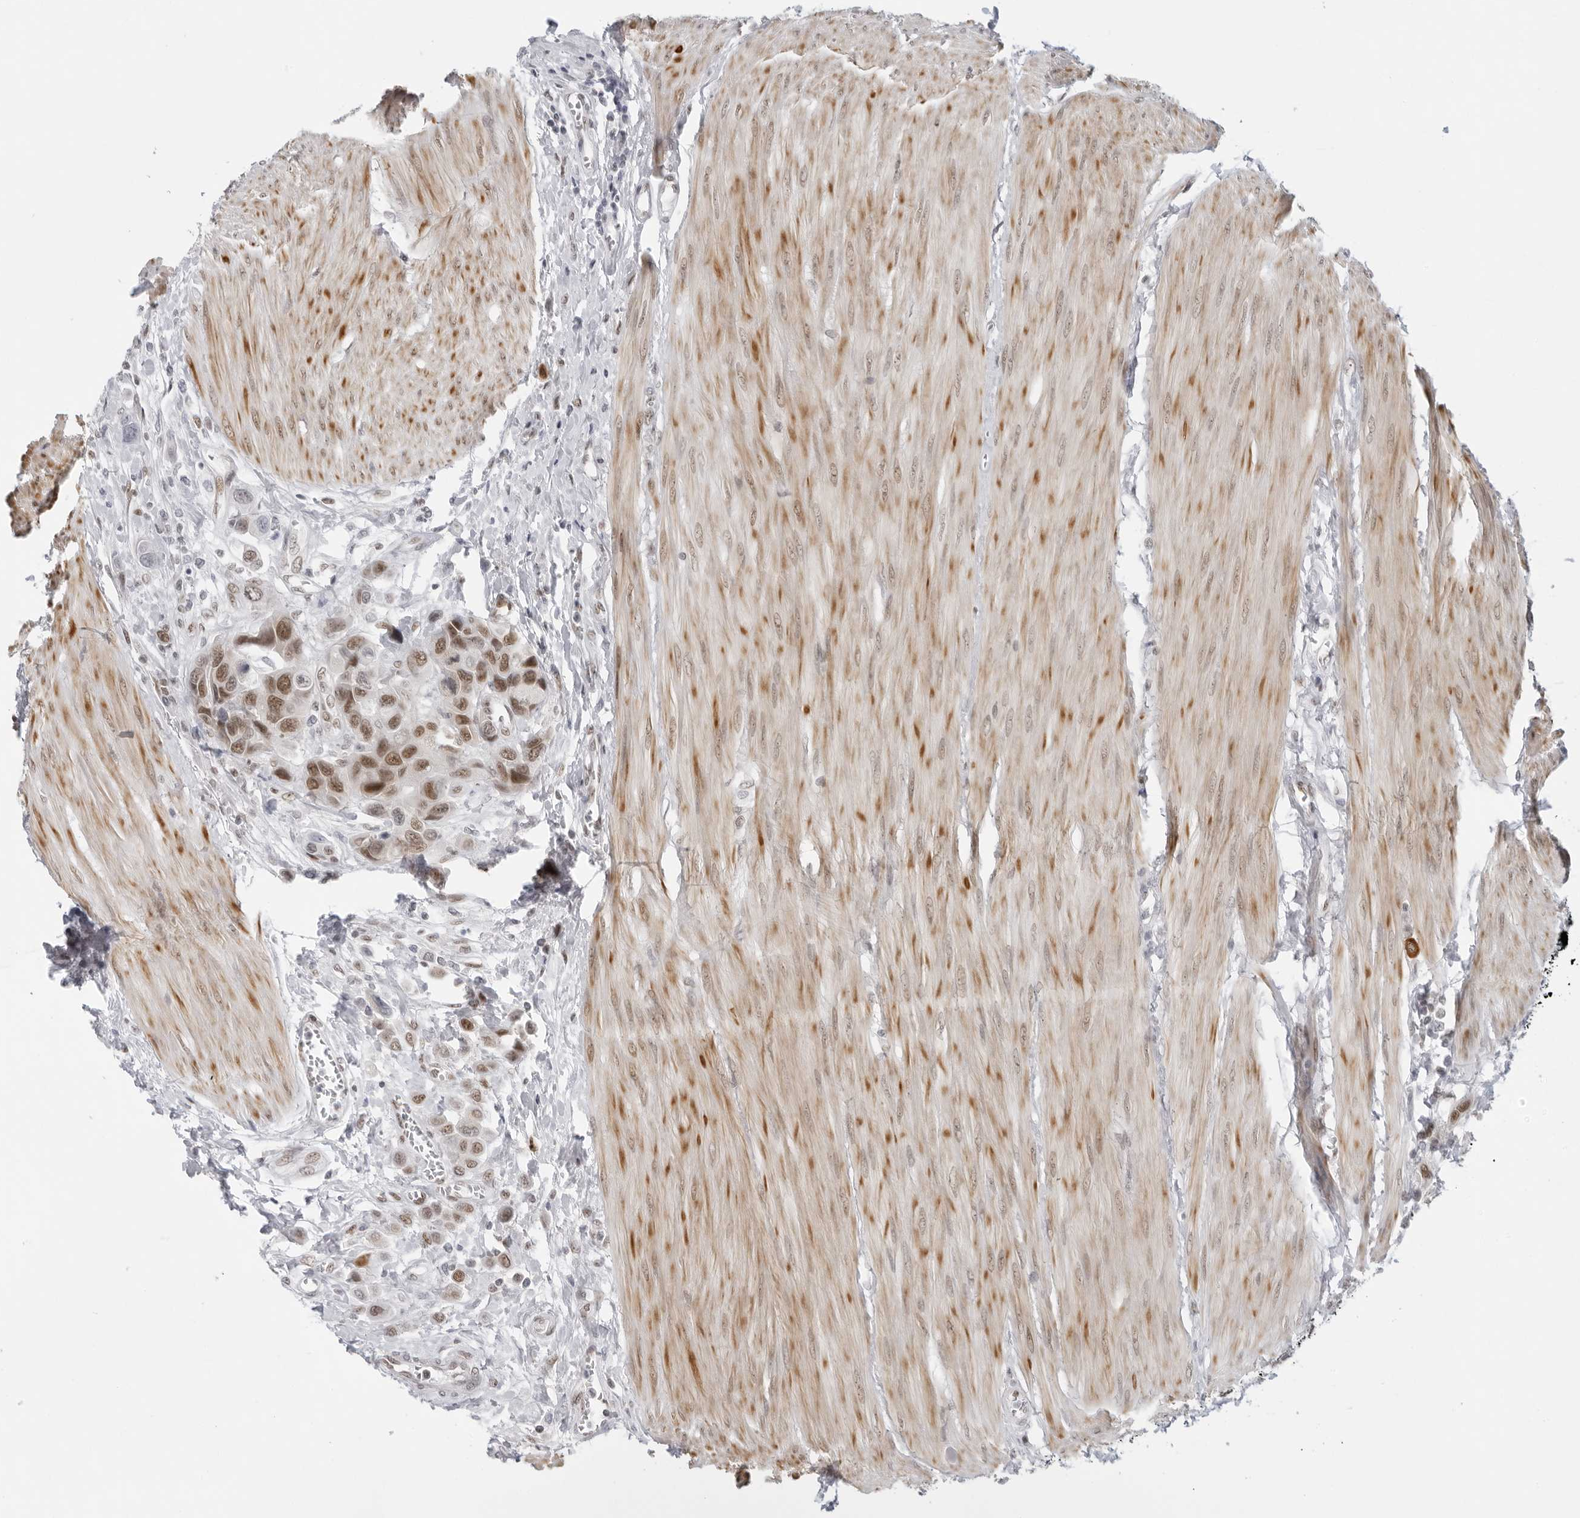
{"staining": {"intensity": "strong", "quantity": "25%-75%", "location": "nuclear"}, "tissue": "urothelial cancer", "cell_type": "Tumor cells", "image_type": "cancer", "snomed": [{"axis": "morphology", "description": "Urothelial carcinoma, High grade"}, {"axis": "topography", "description": "Urinary bladder"}], "caption": "Strong nuclear positivity is identified in approximately 25%-75% of tumor cells in high-grade urothelial carcinoma.", "gene": "FOXK2", "patient": {"sex": "male", "age": 50}}